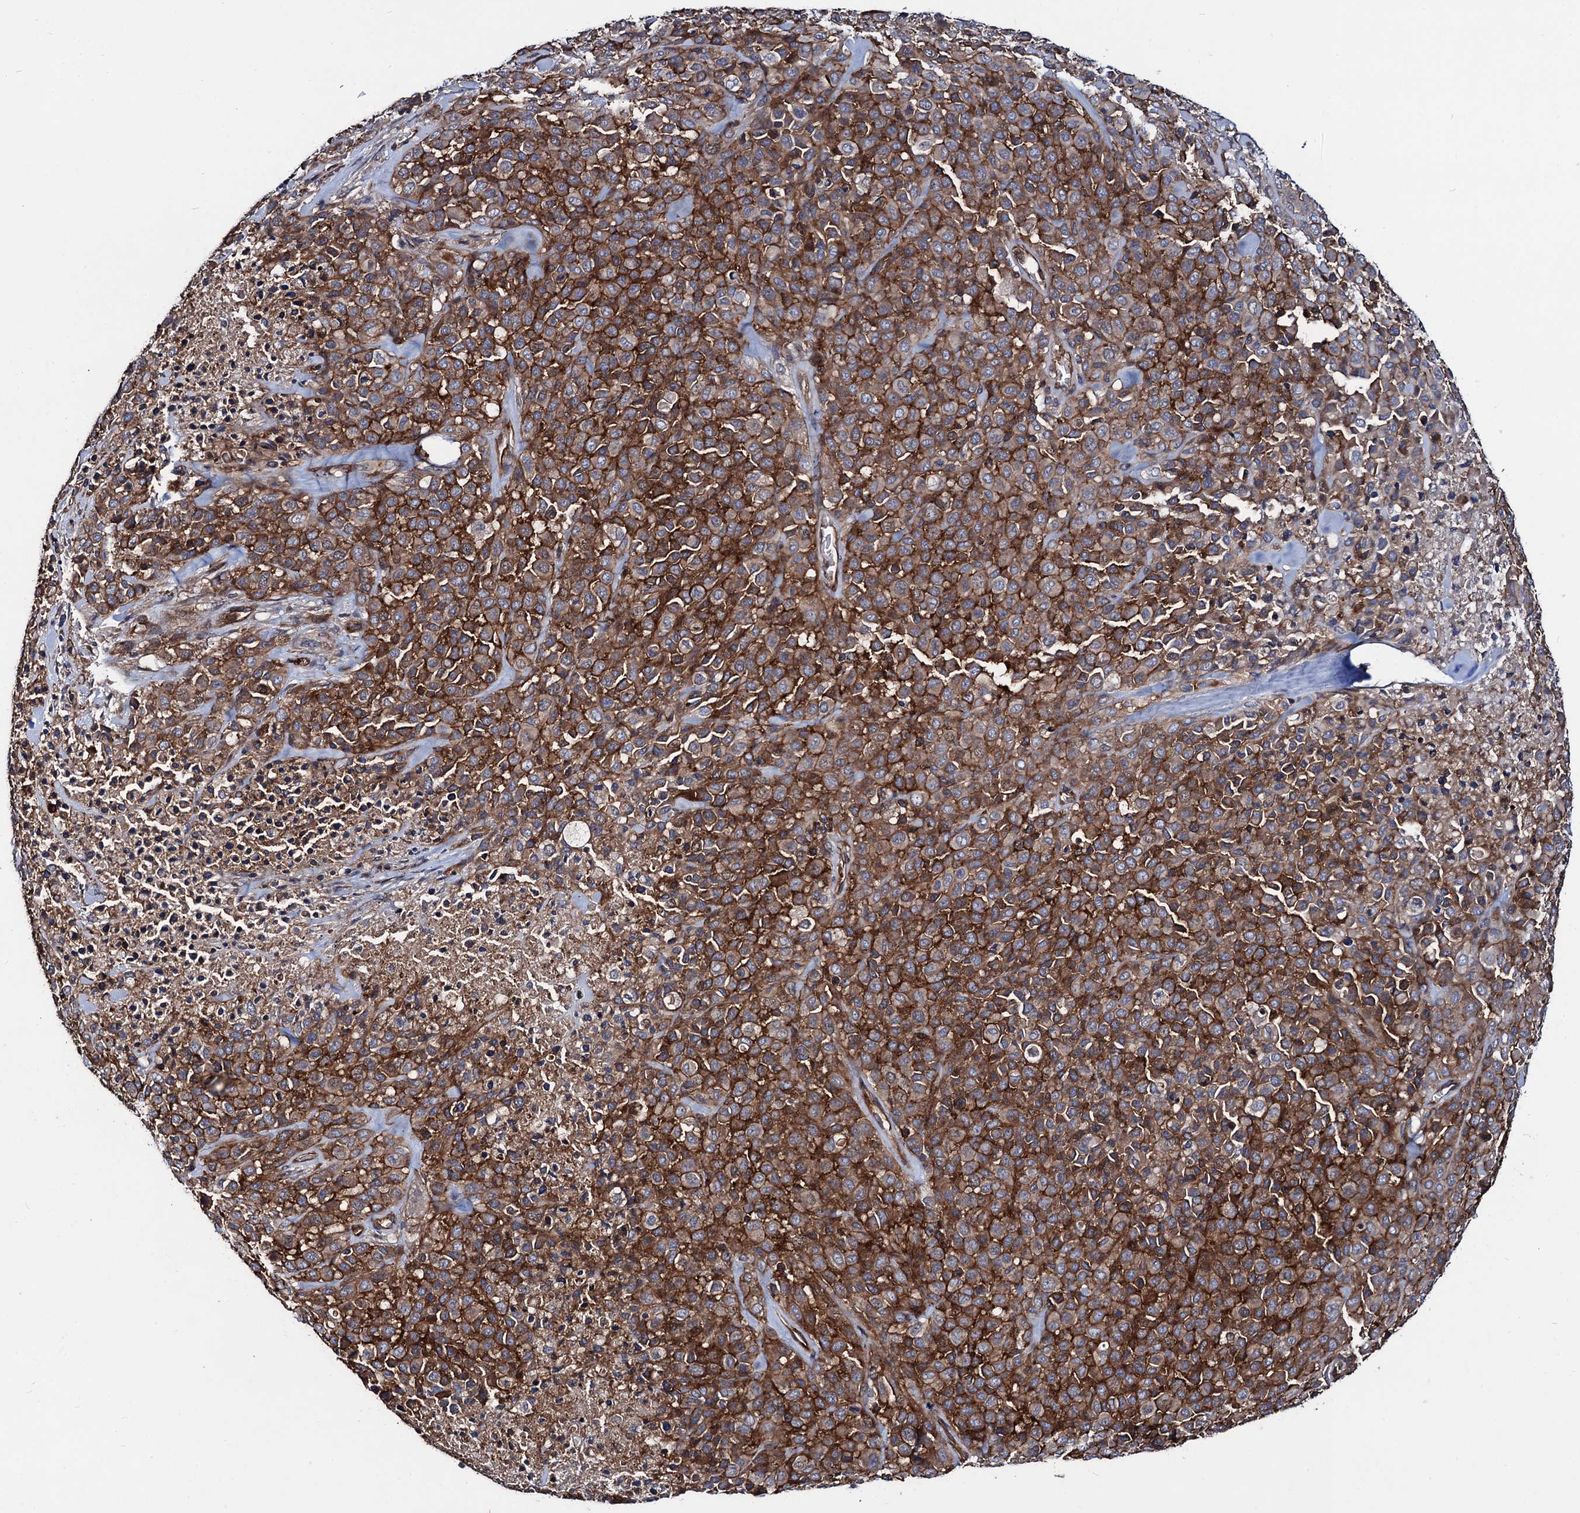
{"staining": {"intensity": "moderate", "quantity": ">75%", "location": "cytoplasmic/membranous"}, "tissue": "melanoma", "cell_type": "Tumor cells", "image_type": "cancer", "snomed": [{"axis": "morphology", "description": "Malignant melanoma, Metastatic site"}, {"axis": "topography", "description": "Skin"}], "caption": "High-power microscopy captured an IHC micrograph of melanoma, revealing moderate cytoplasmic/membranous positivity in about >75% of tumor cells.", "gene": "KXD1", "patient": {"sex": "female", "age": 81}}